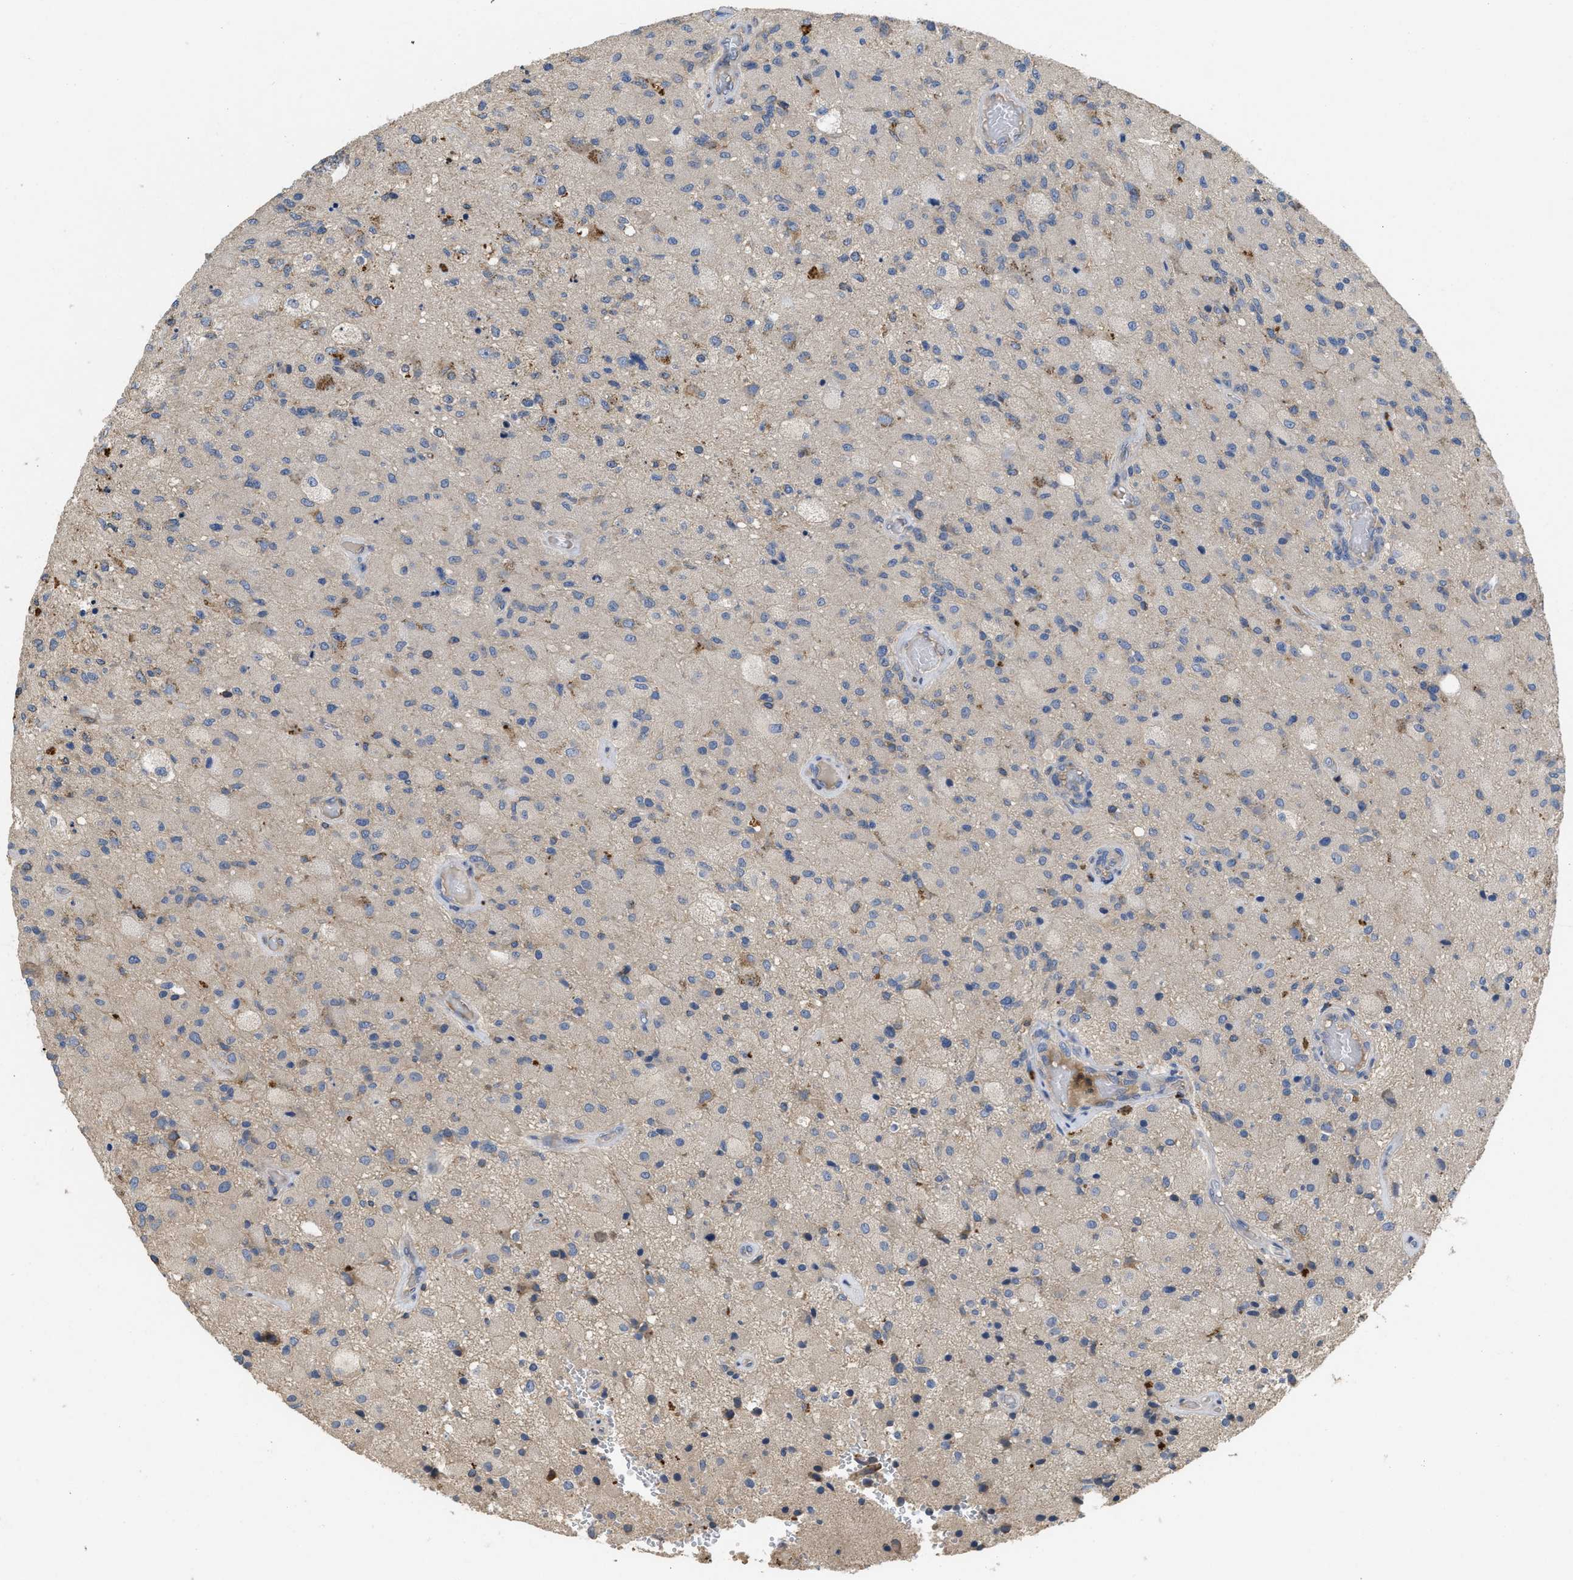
{"staining": {"intensity": "weak", "quantity": "<25%", "location": "cytoplasmic/membranous"}, "tissue": "glioma", "cell_type": "Tumor cells", "image_type": "cancer", "snomed": [{"axis": "morphology", "description": "Normal tissue, NOS"}, {"axis": "morphology", "description": "Glioma, malignant, High grade"}, {"axis": "topography", "description": "Cerebral cortex"}], "caption": "This is an immunohistochemistry (IHC) image of human malignant glioma (high-grade). There is no staining in tumor cells.", "gene": "RNF216", "patient": {"sex": "male", "age": 77}}